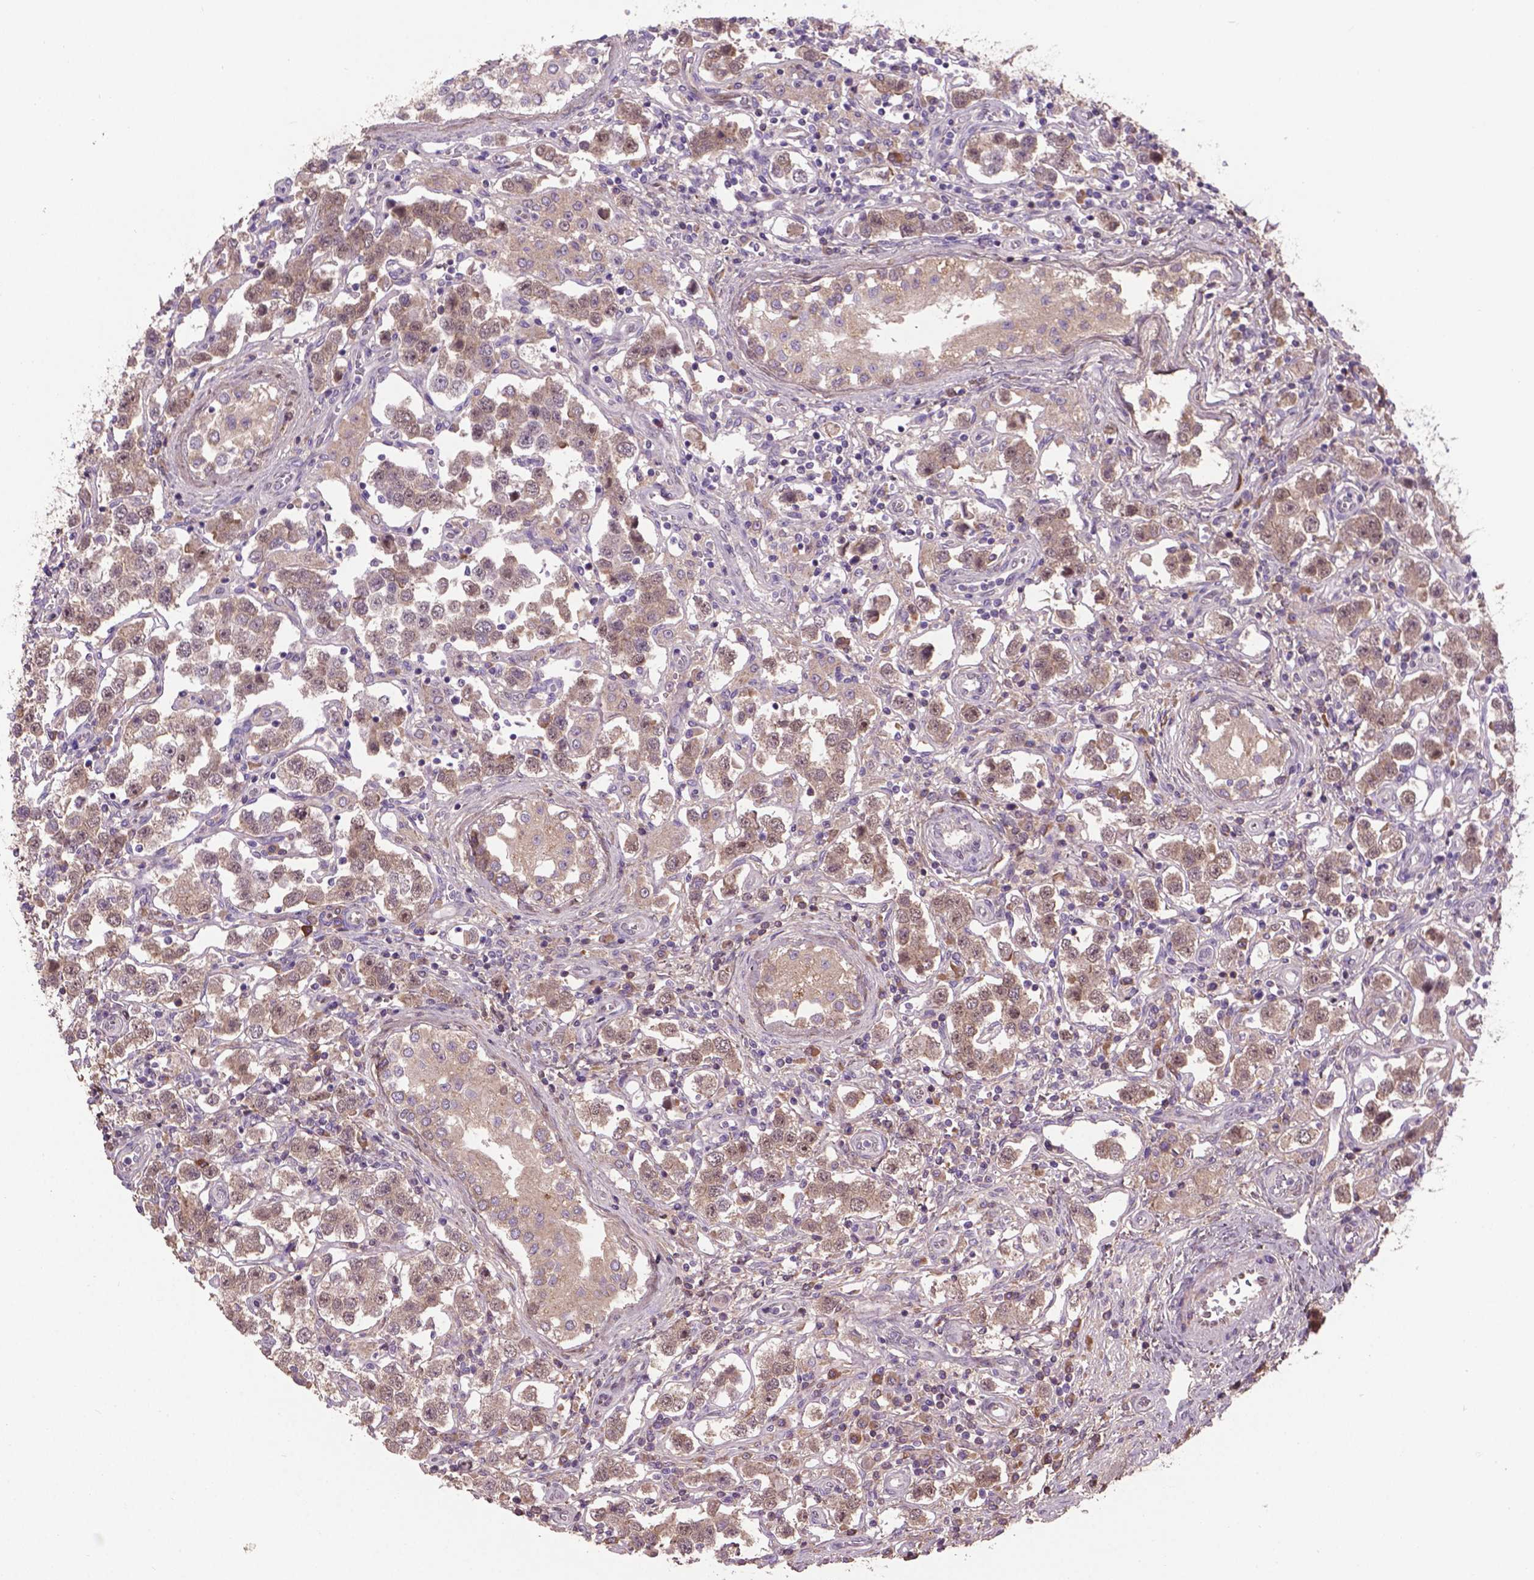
{"staining": {"intensity": "weak", "quantity": "25%-75%", "location": "cytoplasmic/membranous,nuclear"}, "tissue": "testis cancer", "cell_type": "Tumor cells", "image_type": "cancer", "snomed": [{"axis": "morphology", "description": "Seminoma, NOS"}, {"axis": "topography", "description": "Testis"}], "caption": "Testis seminoma stained with DAB immunohistochemistry shows low levels of weak cytoplasmic/membranous and nuclear positivity in about 25%-75% of tumor cells.", "gene": "SOX17", "patient": {"sex": "male", "age": 37}}